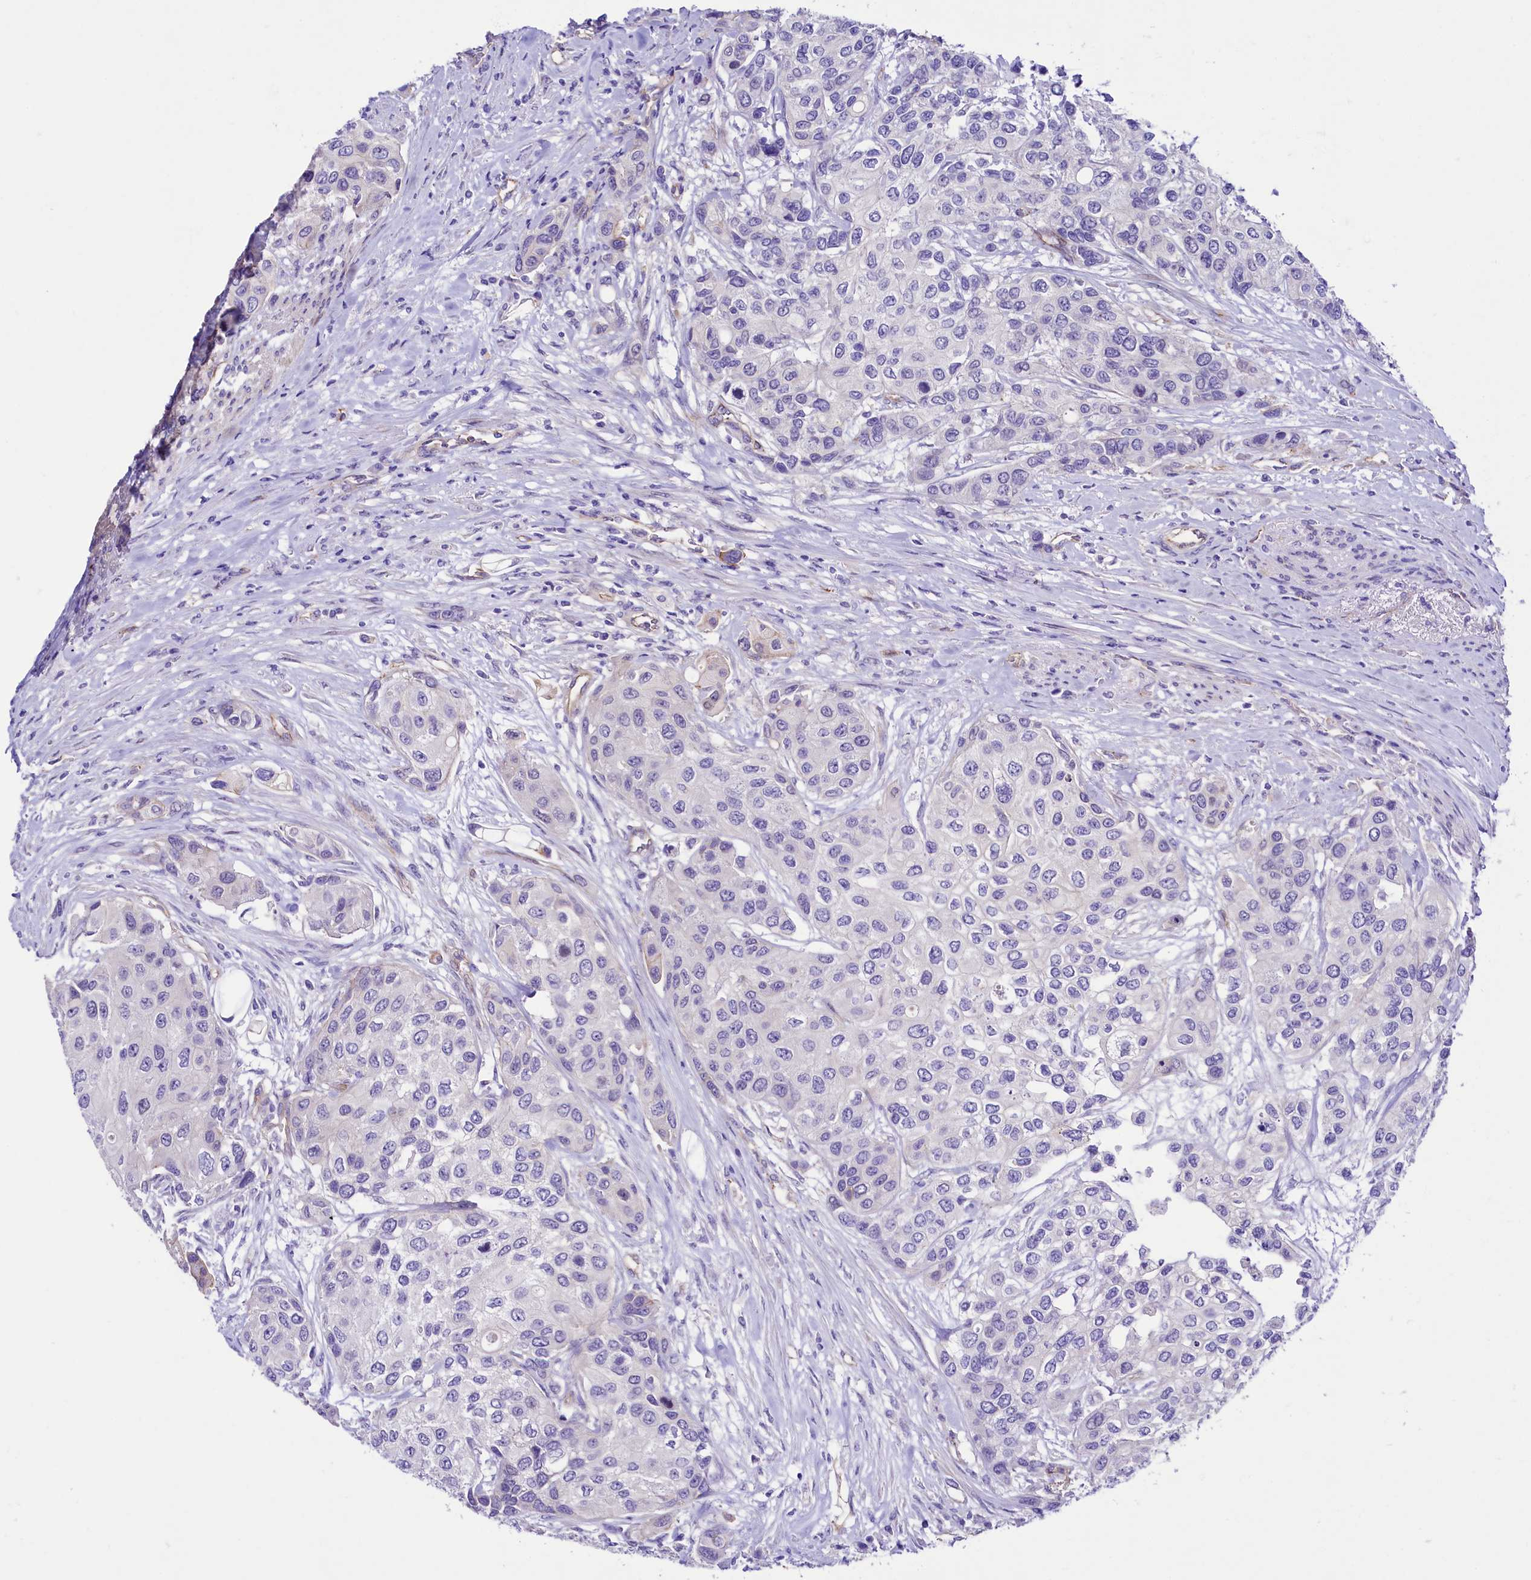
{"staining": {"intensity": "negative", "quantity": "none", "location": "none"}, "tissue": "urothelial cancer", "cell_type": "Tumor cells", "image_type": "cancer", "snomed": [{"axis": "morphology", "description": "Normal tissue, NOS"}, {"axis": "morphology", "description": "Urothelial carcinoma, High grade"}, {"axis": "topography", "description": "Vascular tissue"}, {"axis": "topography", "description": "Urinary bladder"}], "caption": "DAB immunohistochemical staining of urothelial carcinoma (high-grade) reveals no significant staining in tumor cells. The staining was performed using DAB to visualize the protein expression in brown, while the nuclei were stained in blue with hematoxylin (Magnification: 20x).", "gene": "SLF1", "patient": {"sex": "female", "age": 56}}